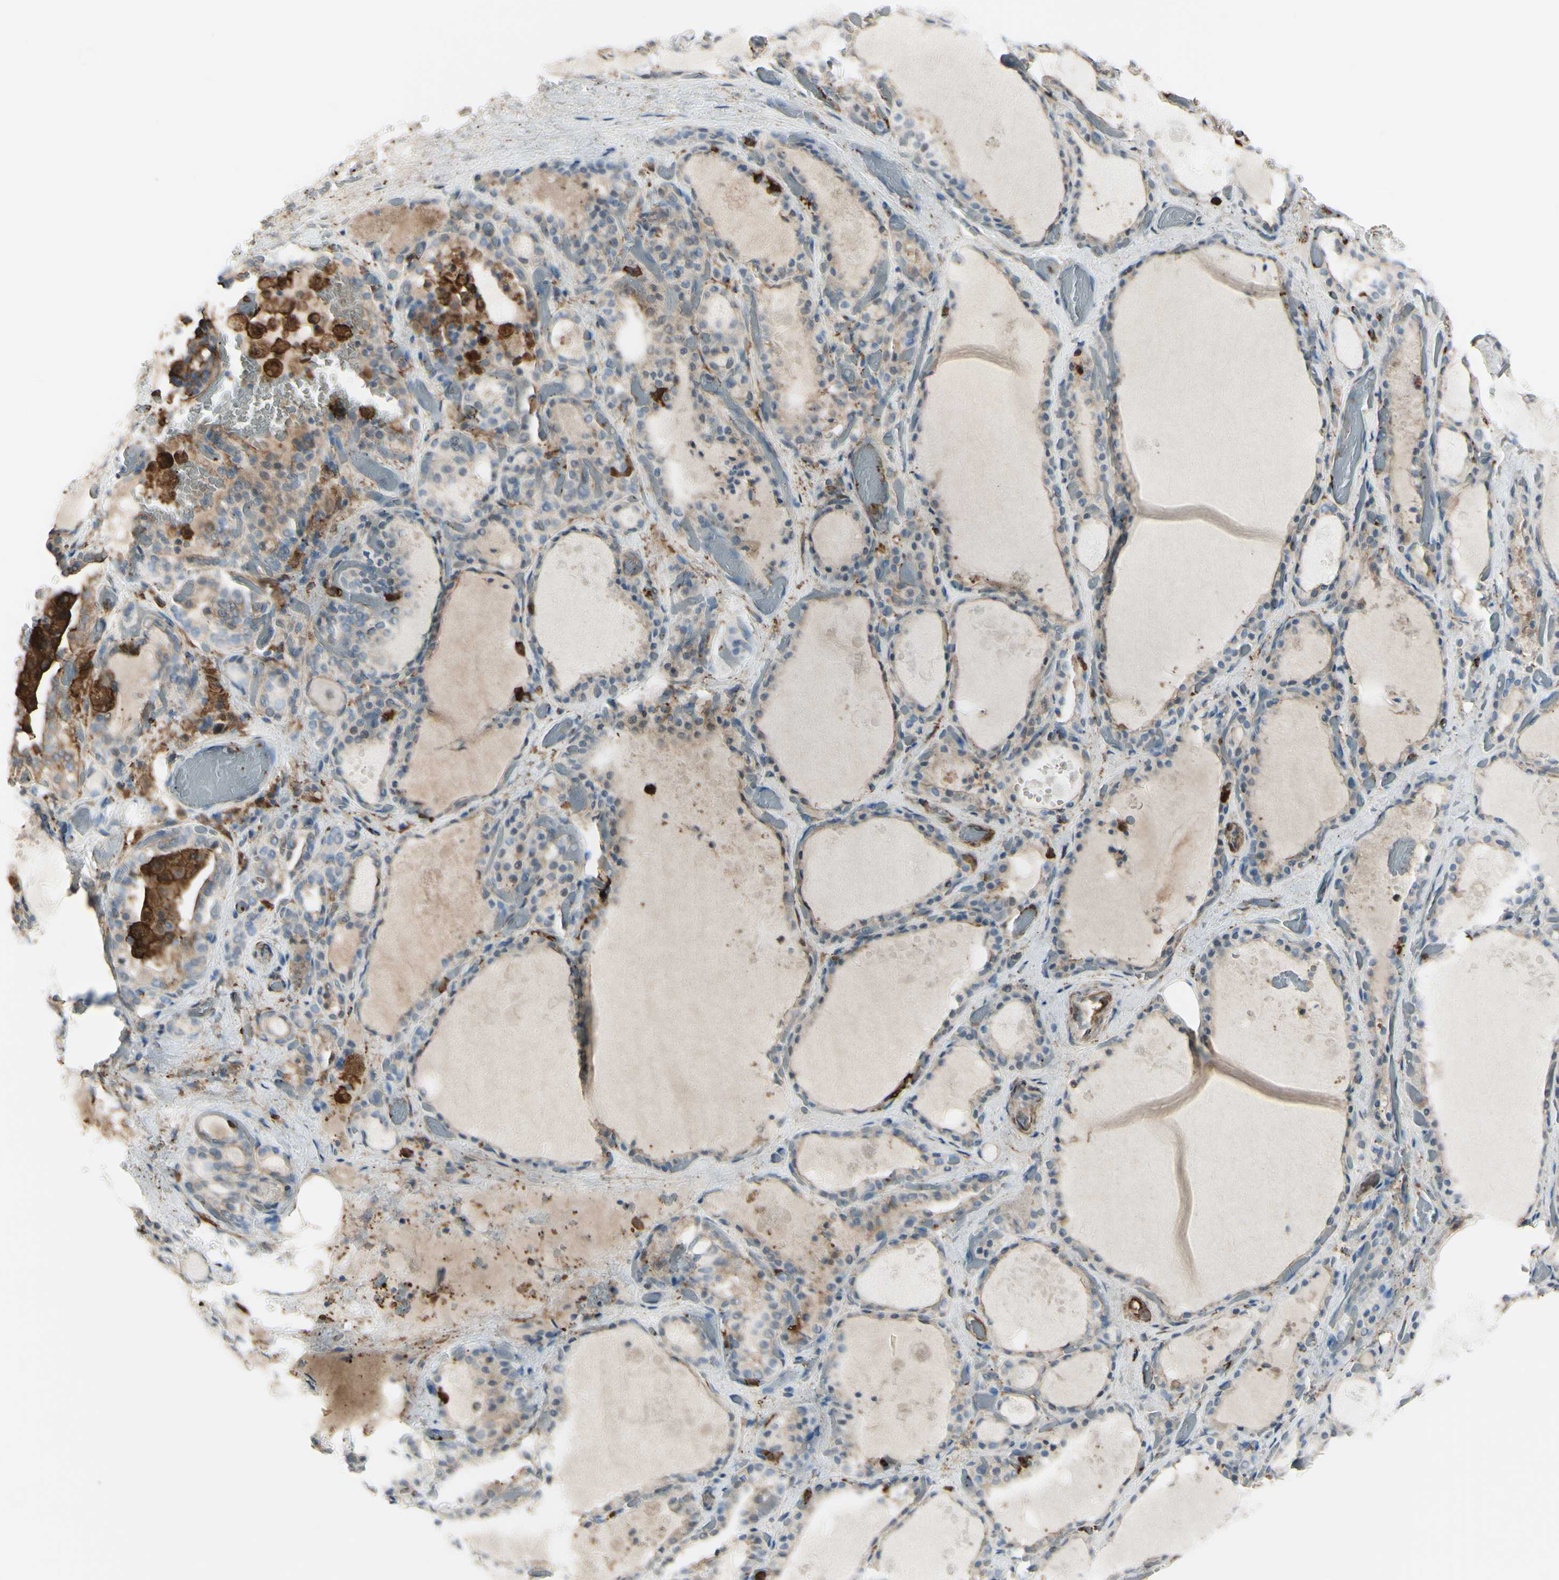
{"staining": {"intensity": "weak", "quantity": ">75%", "location": "cytoplasmic/membranous"}, "tissue": "thyroid gland", "cell_type": "Glandular cells", "image_type": "normal", "snomed": [{"axis": "morphology", "description": "Normal tissue, NOS"}, {"axis": "topography", "description": "Thyroid gland"}], "caption": "A brown stain shows weak cytoplasmic/membranous staining of a protein in glandular cells of normal thyroid gland.", "gene": "GSN", "patient": {"sex": "male", "age": 61}}